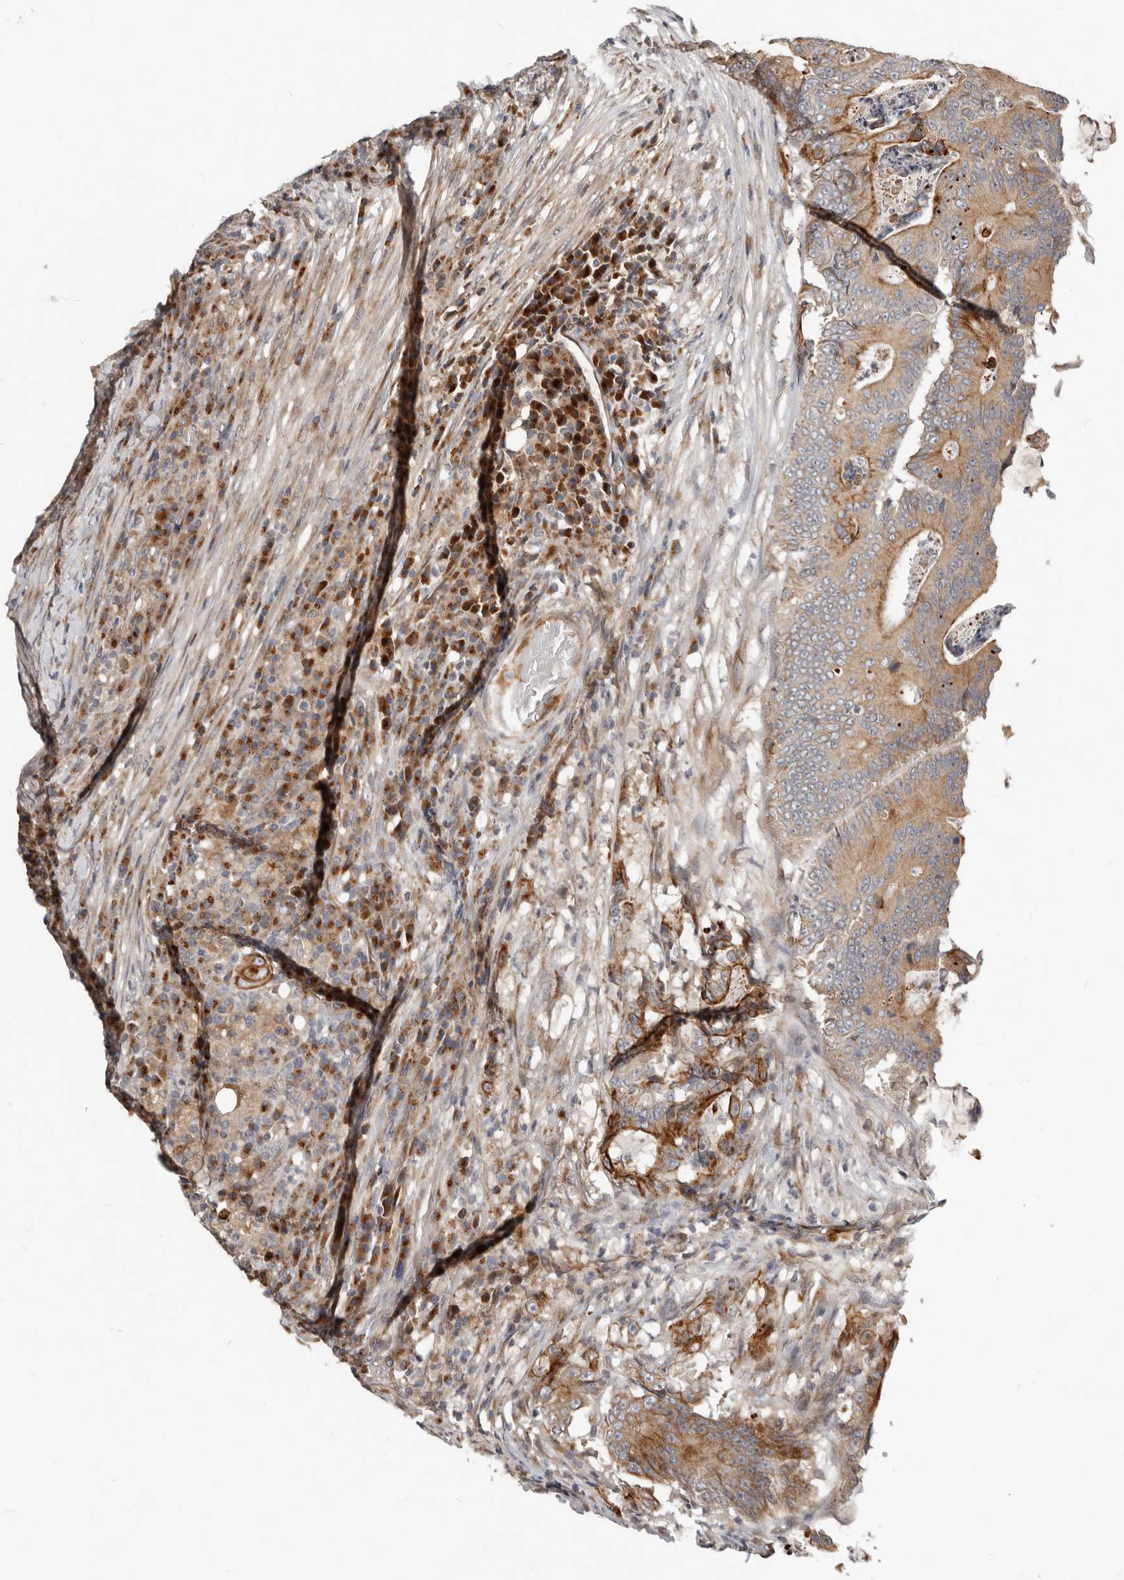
{"staining": {"intensity": "moderate", "quantity": ">75%", "location": "cytoplasmic/membranous"}, "tissue": "colorectal cancer", "cell_type": "Tumor cells", "image_type": "cancer", "snomed": [{"axis": "morphology", "description": "Adenocarcinoma, NOS"}, {"axis": "topography", "description": "Colon"}], "caption": "Approximately >75% of tumor cells in human colorectal cancer (adenocarcinoma) exhibit moderate cytoplasmic/membranous protein expression as visualized by brown immunohistochemical staining.", "gene": "NPY4R", "patient": {"sex": "male", "age": 83}}